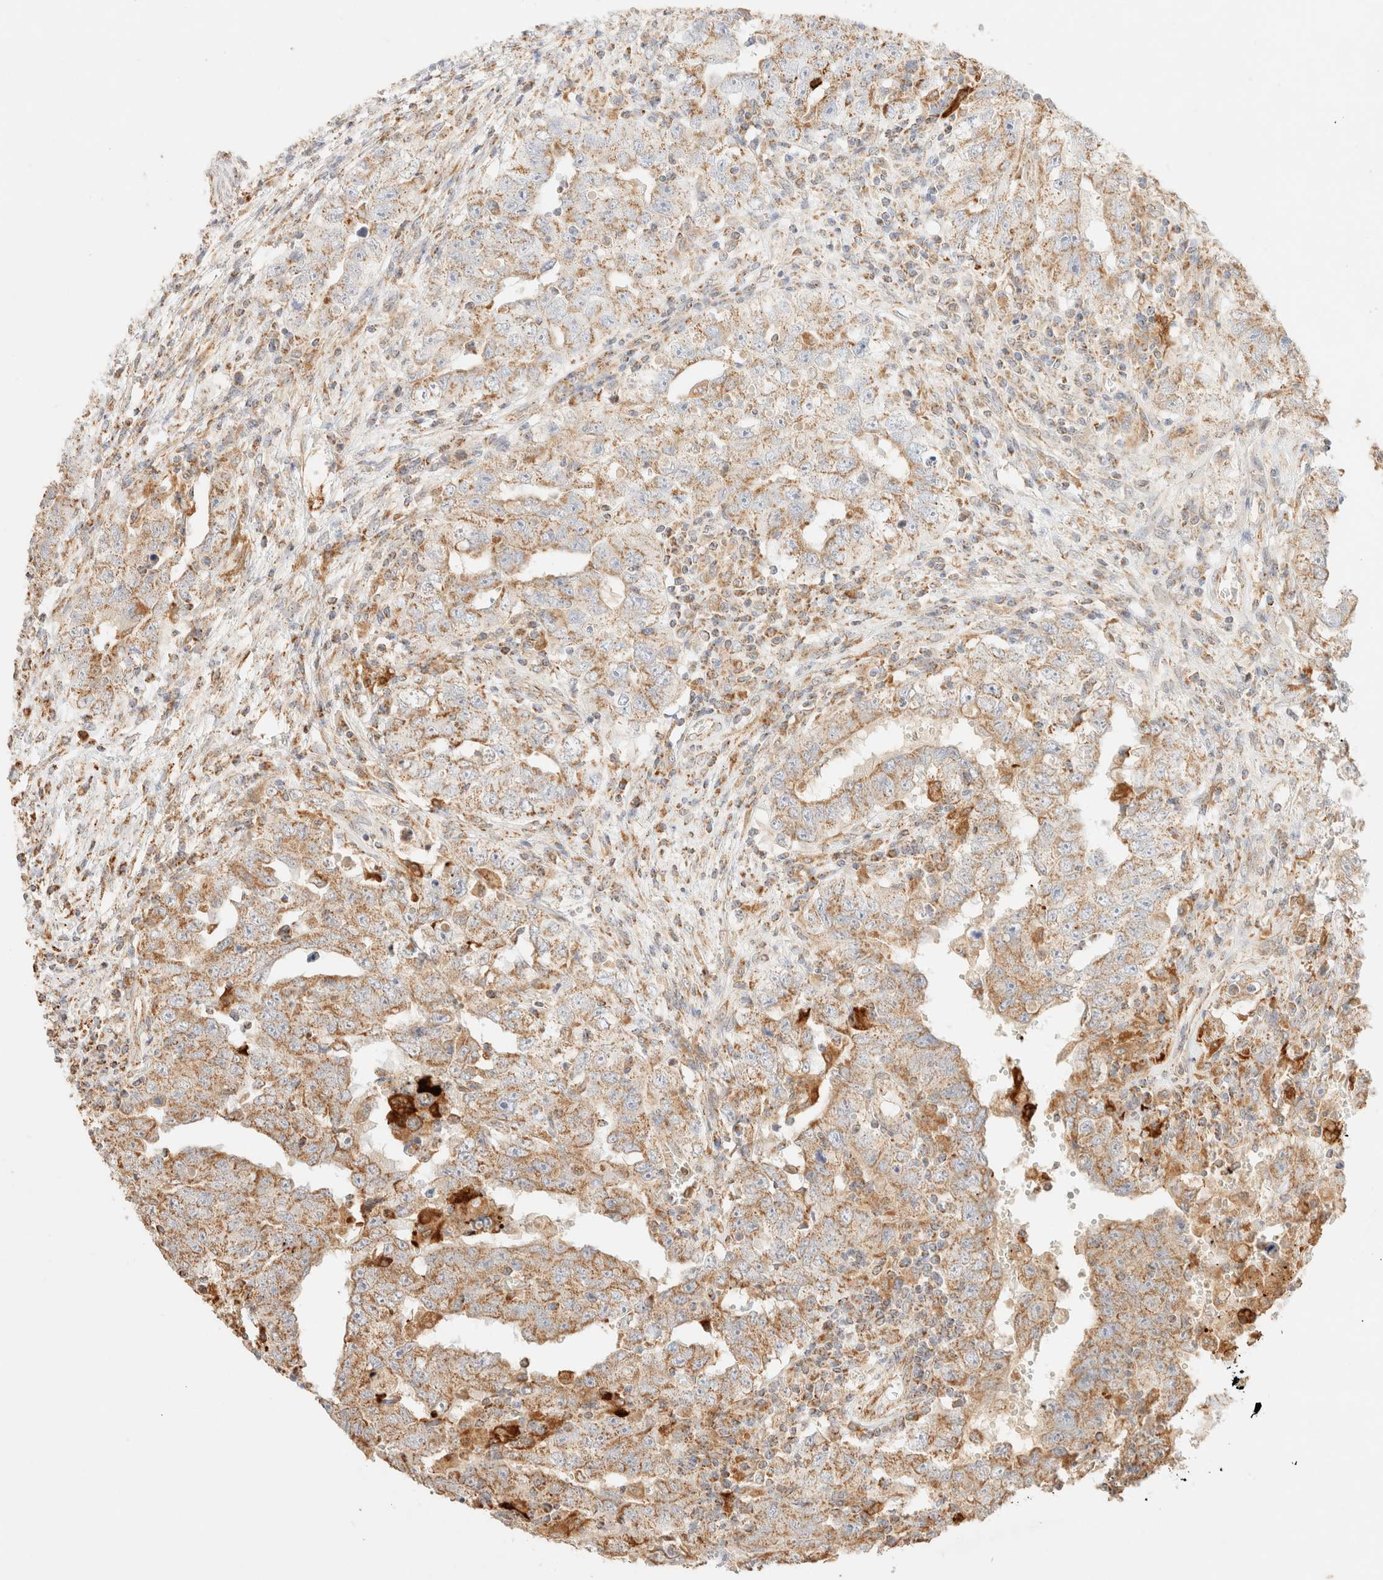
{"staining": {"intensity": "weak", "quantity": ">75%", "location": "cytoplasmic/membranous"}, "tissue": "testis cancer", "cell_type": "Tumor cells", "image_type": "cancer", "snomed": [{"axis": "morphology", "description": "Carcinoma, Embryonal, NOS"}, {"axis": "topography", "description": "Testis"}], "caption": "Protein expression analysis of human testis cancer (embryonal carcinoma) reveals weak cytoplasmic/membranous expression in about >75% of tumor cells.", "gene": "TACO1", "patient": {"sex": "male", "age": 26}}